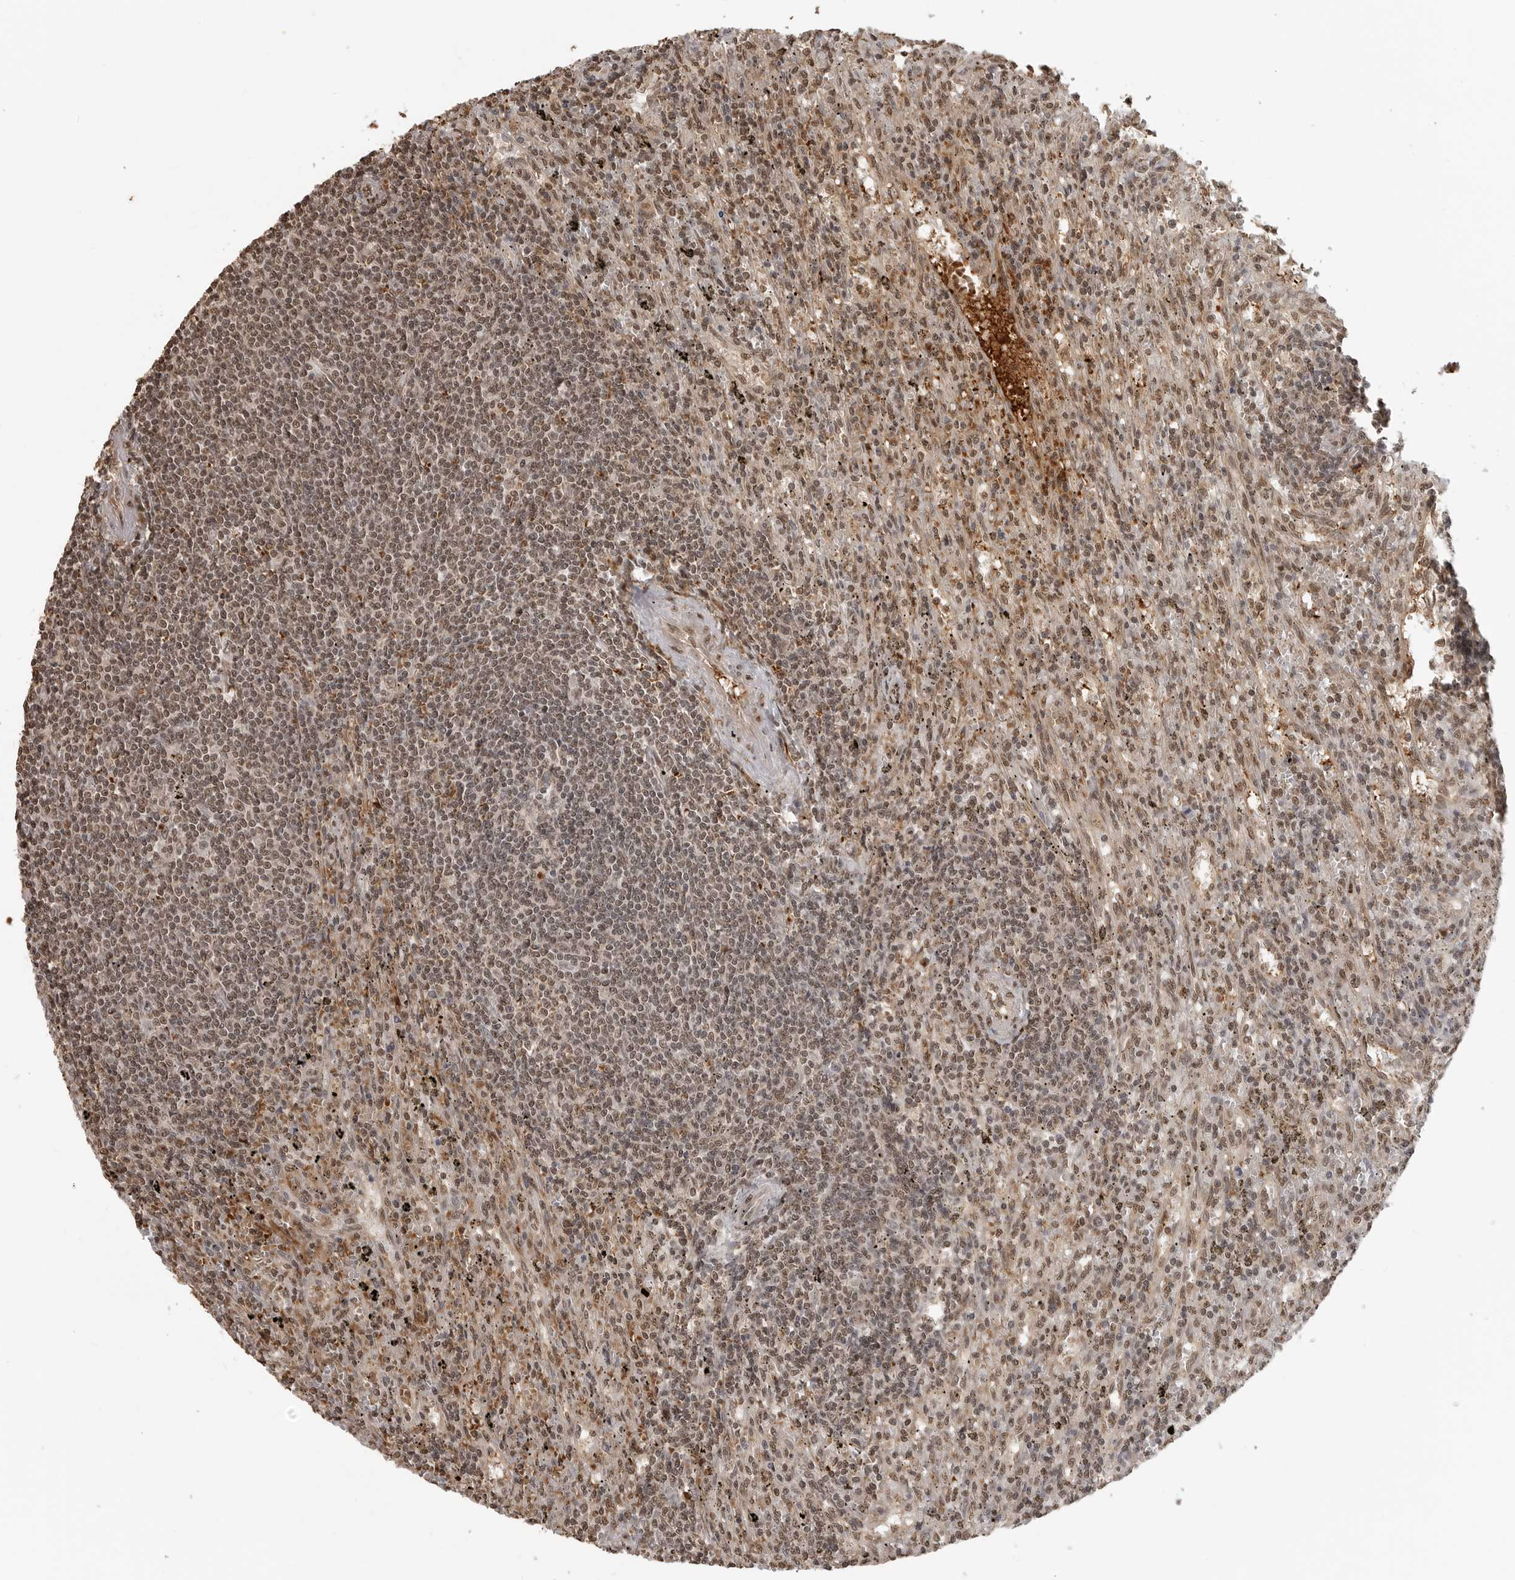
{"staining": {"intensity": "weak", "quantity": ">75%", "location": "nuclear"}, "tissue": "lymphoma", "cell_type": "Tumor cells", "image_type": "cancer", "snomed": [{"axis": "morphology", "description": "Malignant lymphoma, non-Hodgkin's type, Low grade"}, {"axis": "topography", "description": "Spleen"}], "caption": "Brown immunohistochemical staining in low-grade malignant lymphoma, non-Hodgkin's type reveals weak nuclear positivity in about >75% of tumor cells. (brown staining indicates protein expression, while blue staining denotes nuclei).", "gene": "CLOCK", "patient": {"sex": "male", "age": 76}}